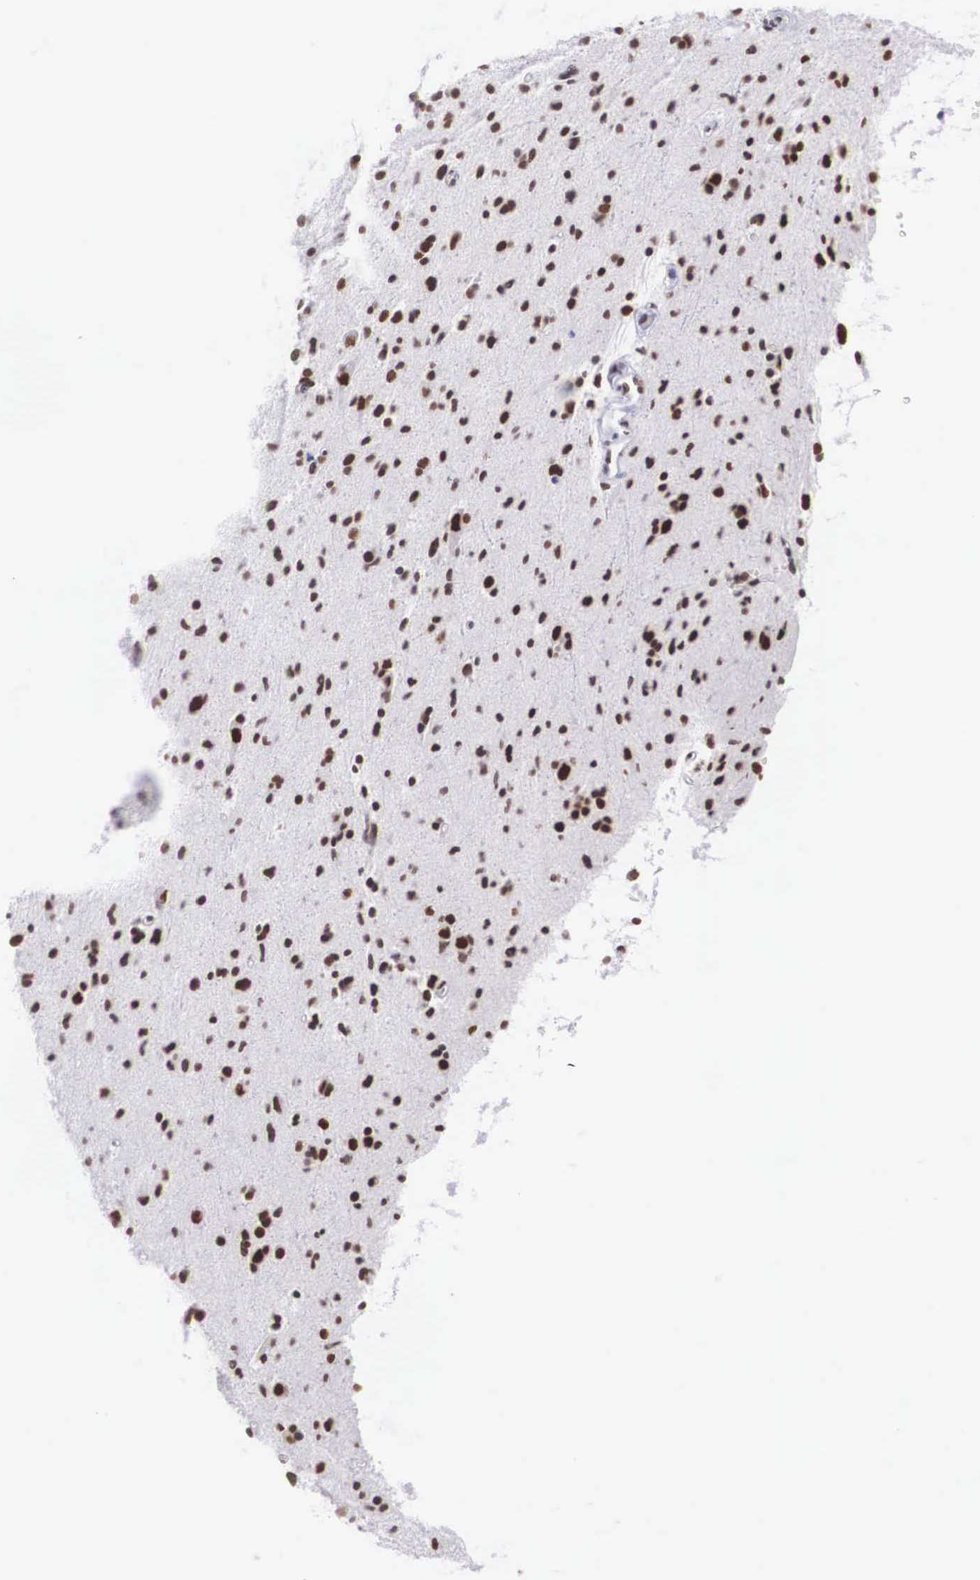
{"staining": {"intensity": "moderate", "quantity": ">75%", "location": "nuclear"}, "tissue": "glioma", "cell_type": "Tumor cells", "image_type": "cancer", "snomed": [{"axis": "morphology", "description": "Glioma, malignant, Low grade"}, {"axis": "topography", "description": "Brain"}], "caption": "Protein analysis of malignant low-grade glioma tissue demonstrates moderate nuclear expression in approximately >75% of tumor cells.", "gene": "CSTF2", "patient": {"sex": "female", "age": 46}}